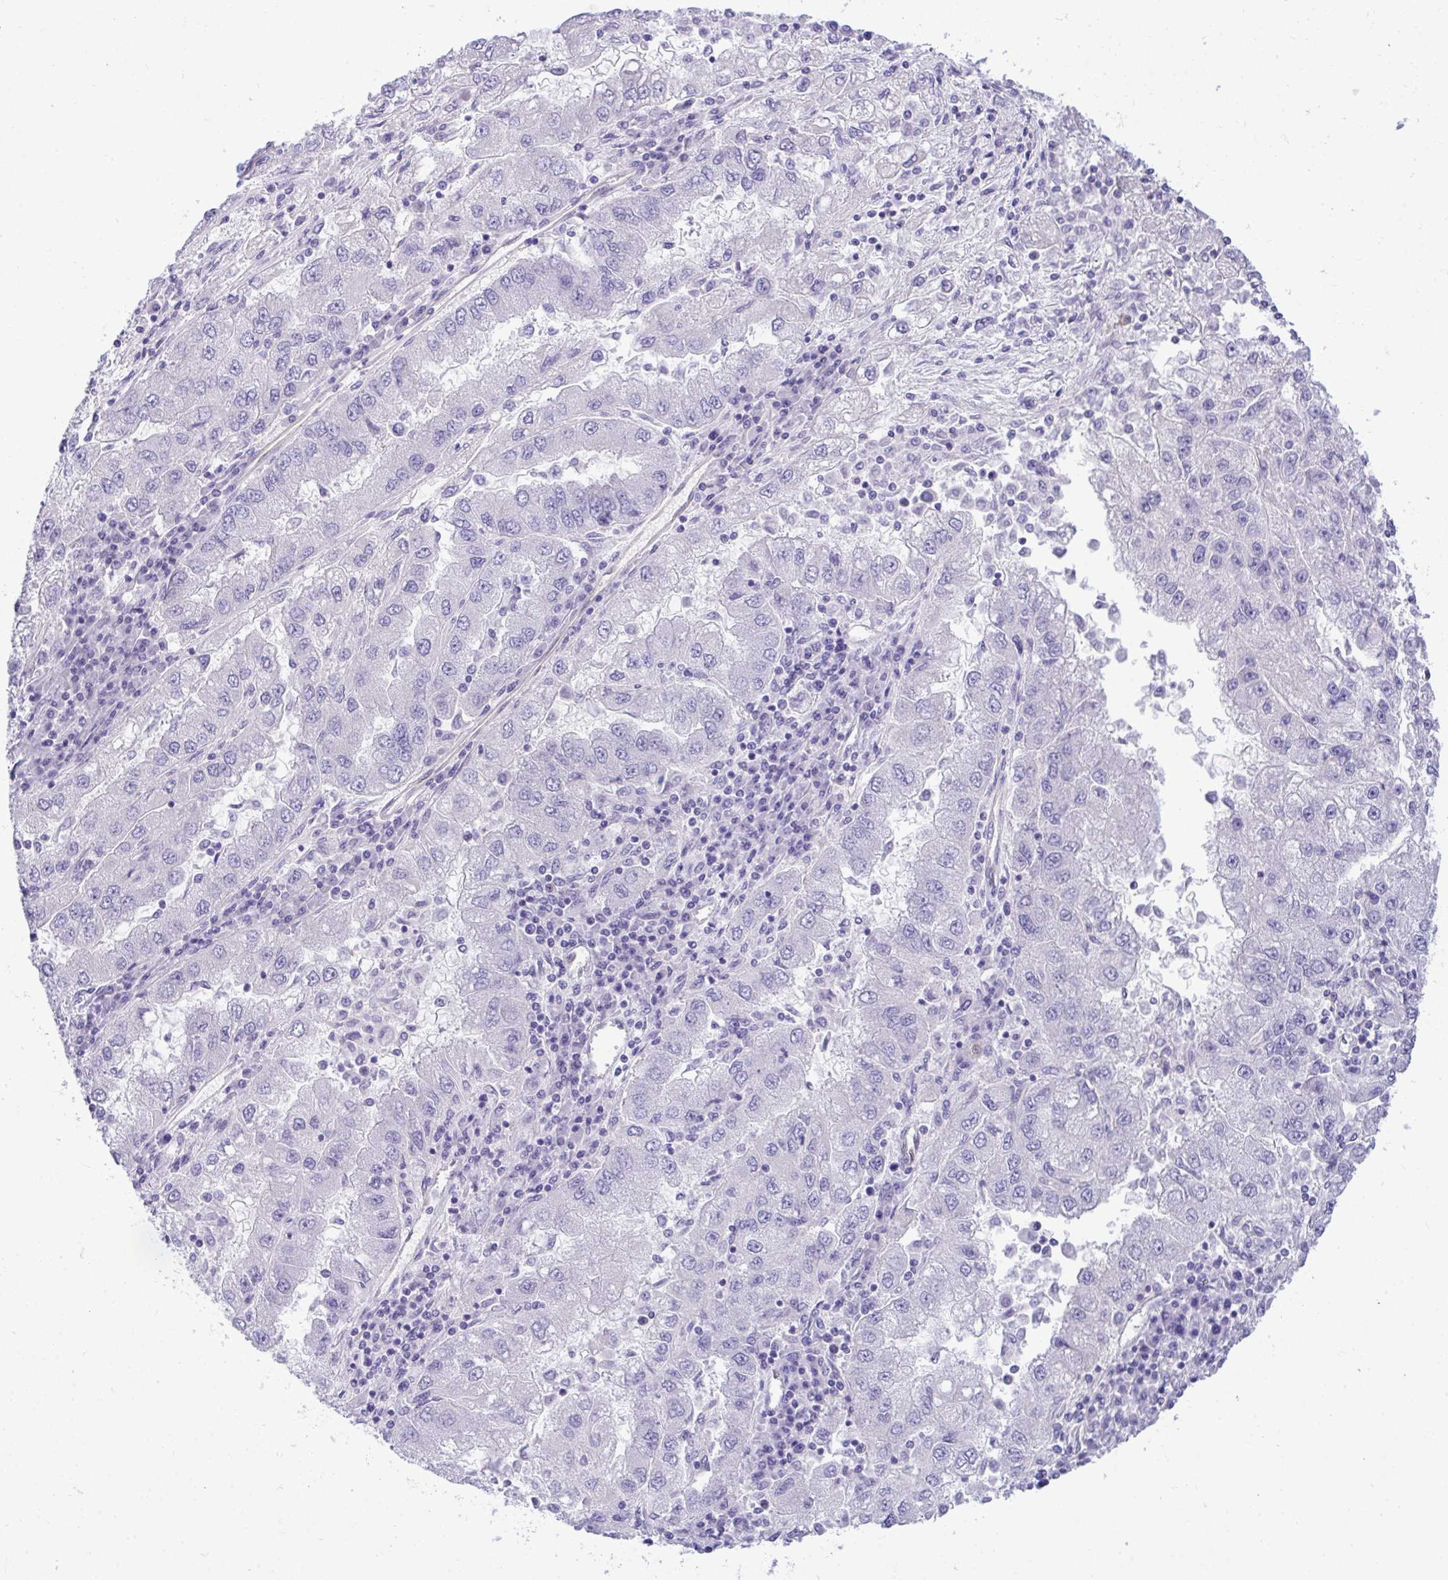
{"staining": {"intensity": "negative", "quantity": "none", "location": "none"}, "tissue": "lung cancer", "cell_type": "Tumor cells", "image_type": "cancer", "snomed": [{"axis": "morphology", "description": "Adenocarcinoma, NOS"}, {"axis": "morphology", "description": "Adenocarcinoma primary or metastatic"}, {"axis": "topography", "description": "Lung"}], "caption": "The photomicrograph displays no staining of tumor cells in lung cancer (adenocarcinoma primary or metastatic).", "gene": "PGM2L1", "patient": {"sex": "male", "age": 74}}